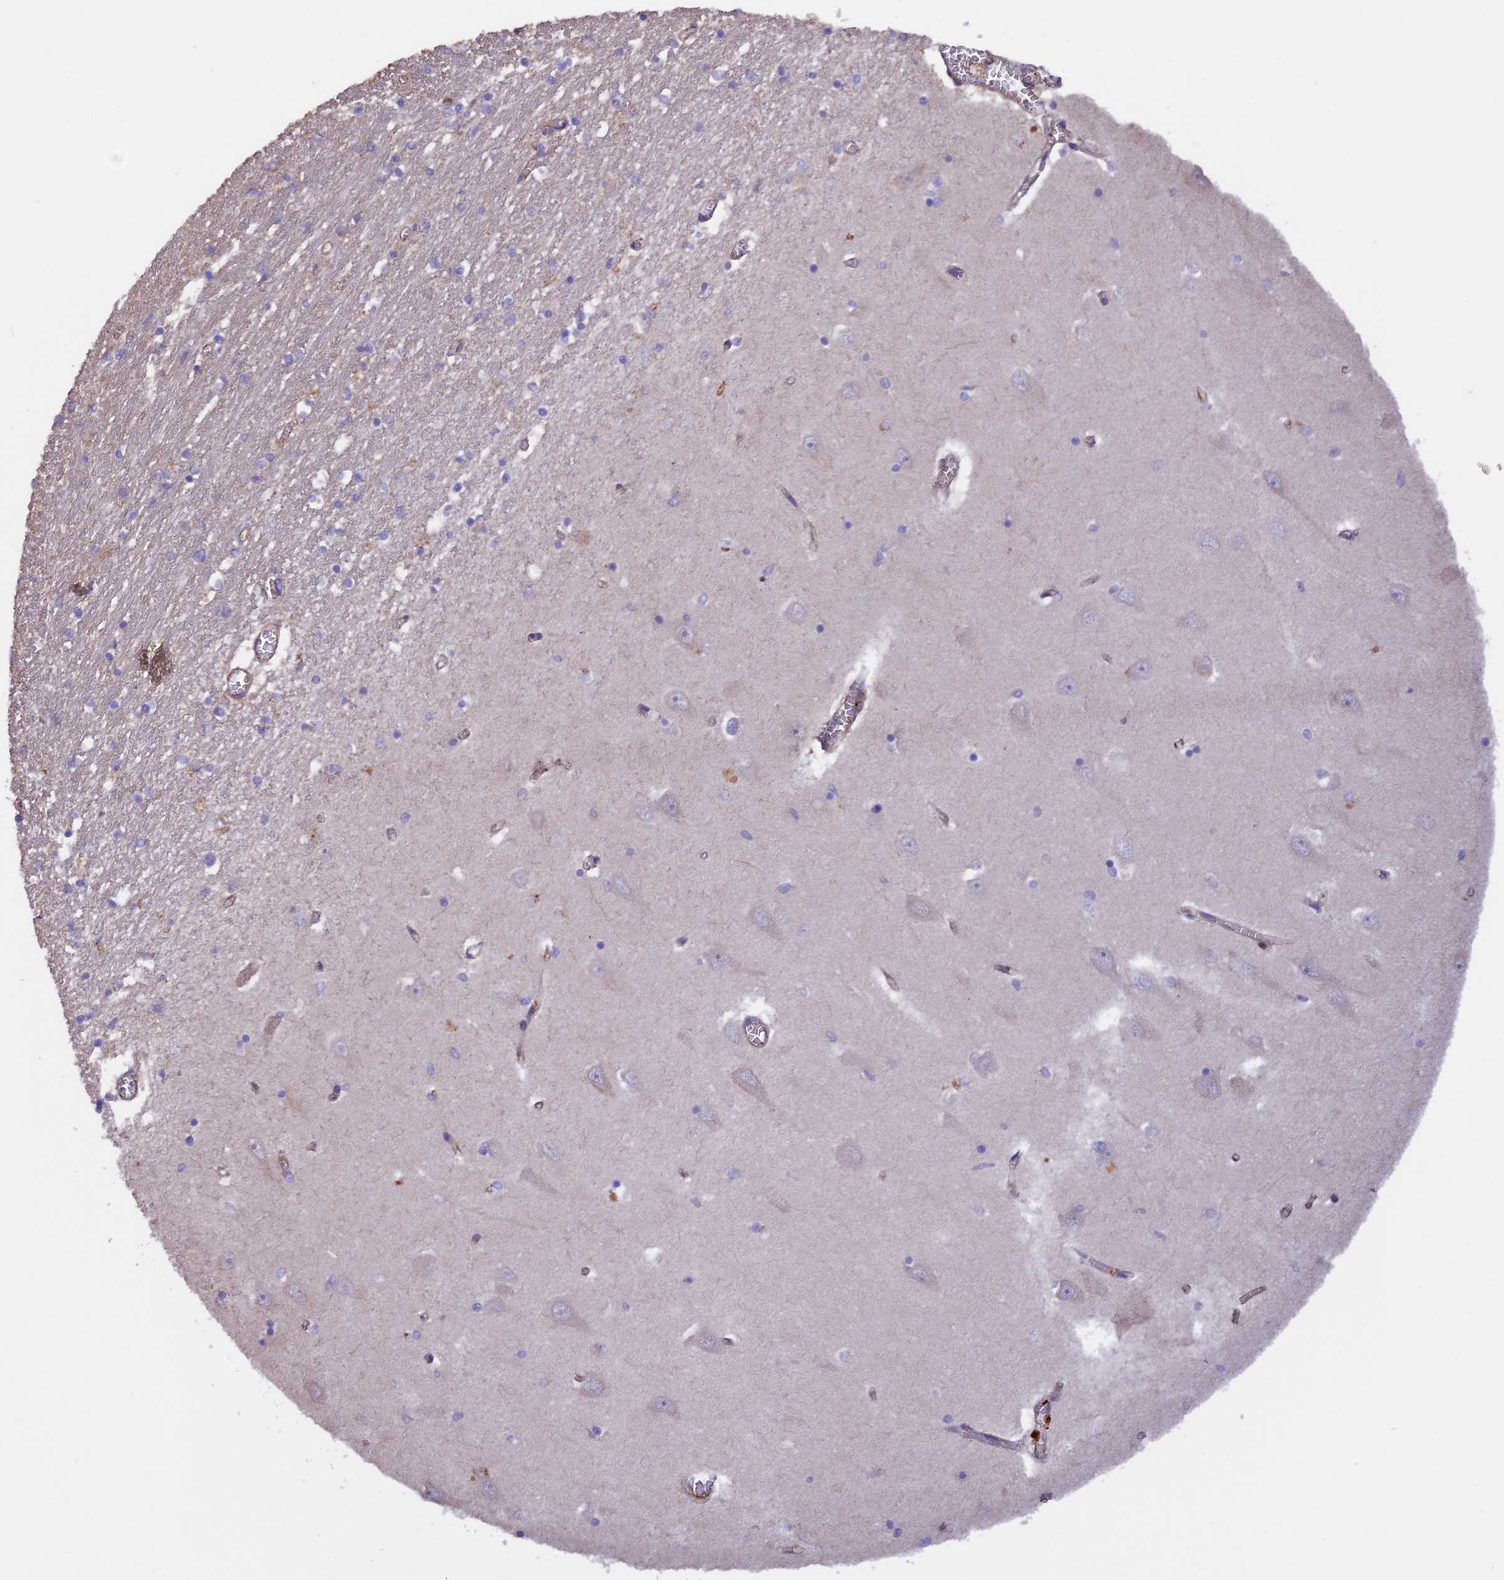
{"staining": {"intensity": "negative", "quantity": "none", "location": "none"}, "tissue": "hippocampus", "cell_type": "Glial cells", "image_type": "normal", "snomed": [{"axis": "morphology", "description": "Normal tissue, NOS"}, {"axis": "topography", "description": "Hippocampus"}], "caption": "IHC of benign hippocampus displays no positivity in glial cells. The staining is performed using DAB brown chromogen with nuclei counter-stained in using hematoxylin.", "gene": "GAS8", "patient": {"sex": "male", "age": 70}}